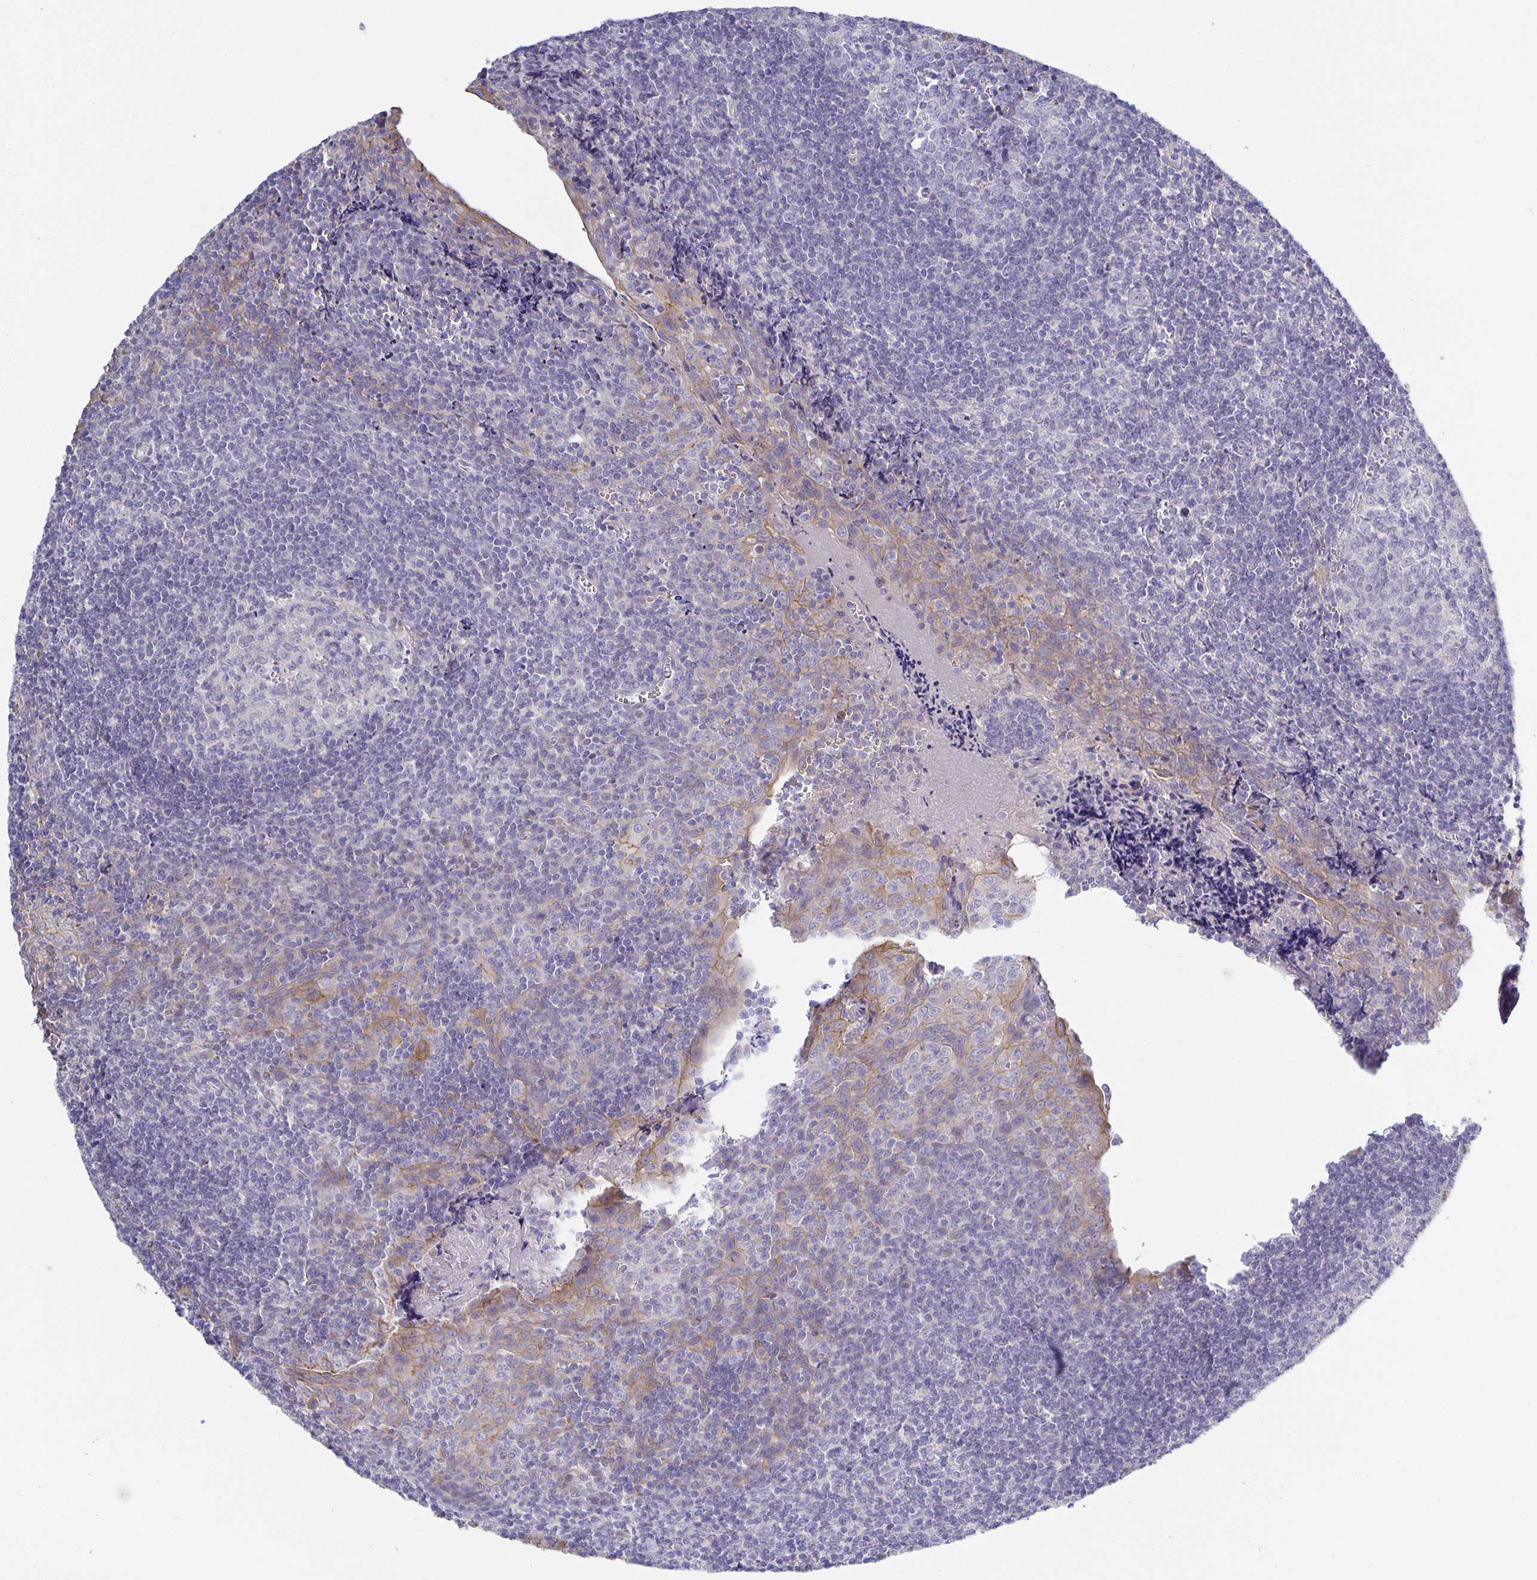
{"staining": {"intensity": "negative", "quantity": "none", "location": "none"}, "tissue": "tonsil", "cell_type": "Germinal center cells", "image_type": "normal", "snomed": [{"axis": "morphology", "description": "Normal tissue, NOS"}, {"axis": "morphology", "description": "Inflammation, NOS"}, {"axis": "topography", "description": "Tonsil"}], "caption": "High power microscopy image of an IHC photomicrograph of normal tonsil, revealing no significant expression in germinal center cells.", "gene": "PTPN3", "patient": {"sex": "female", "age": 31}}